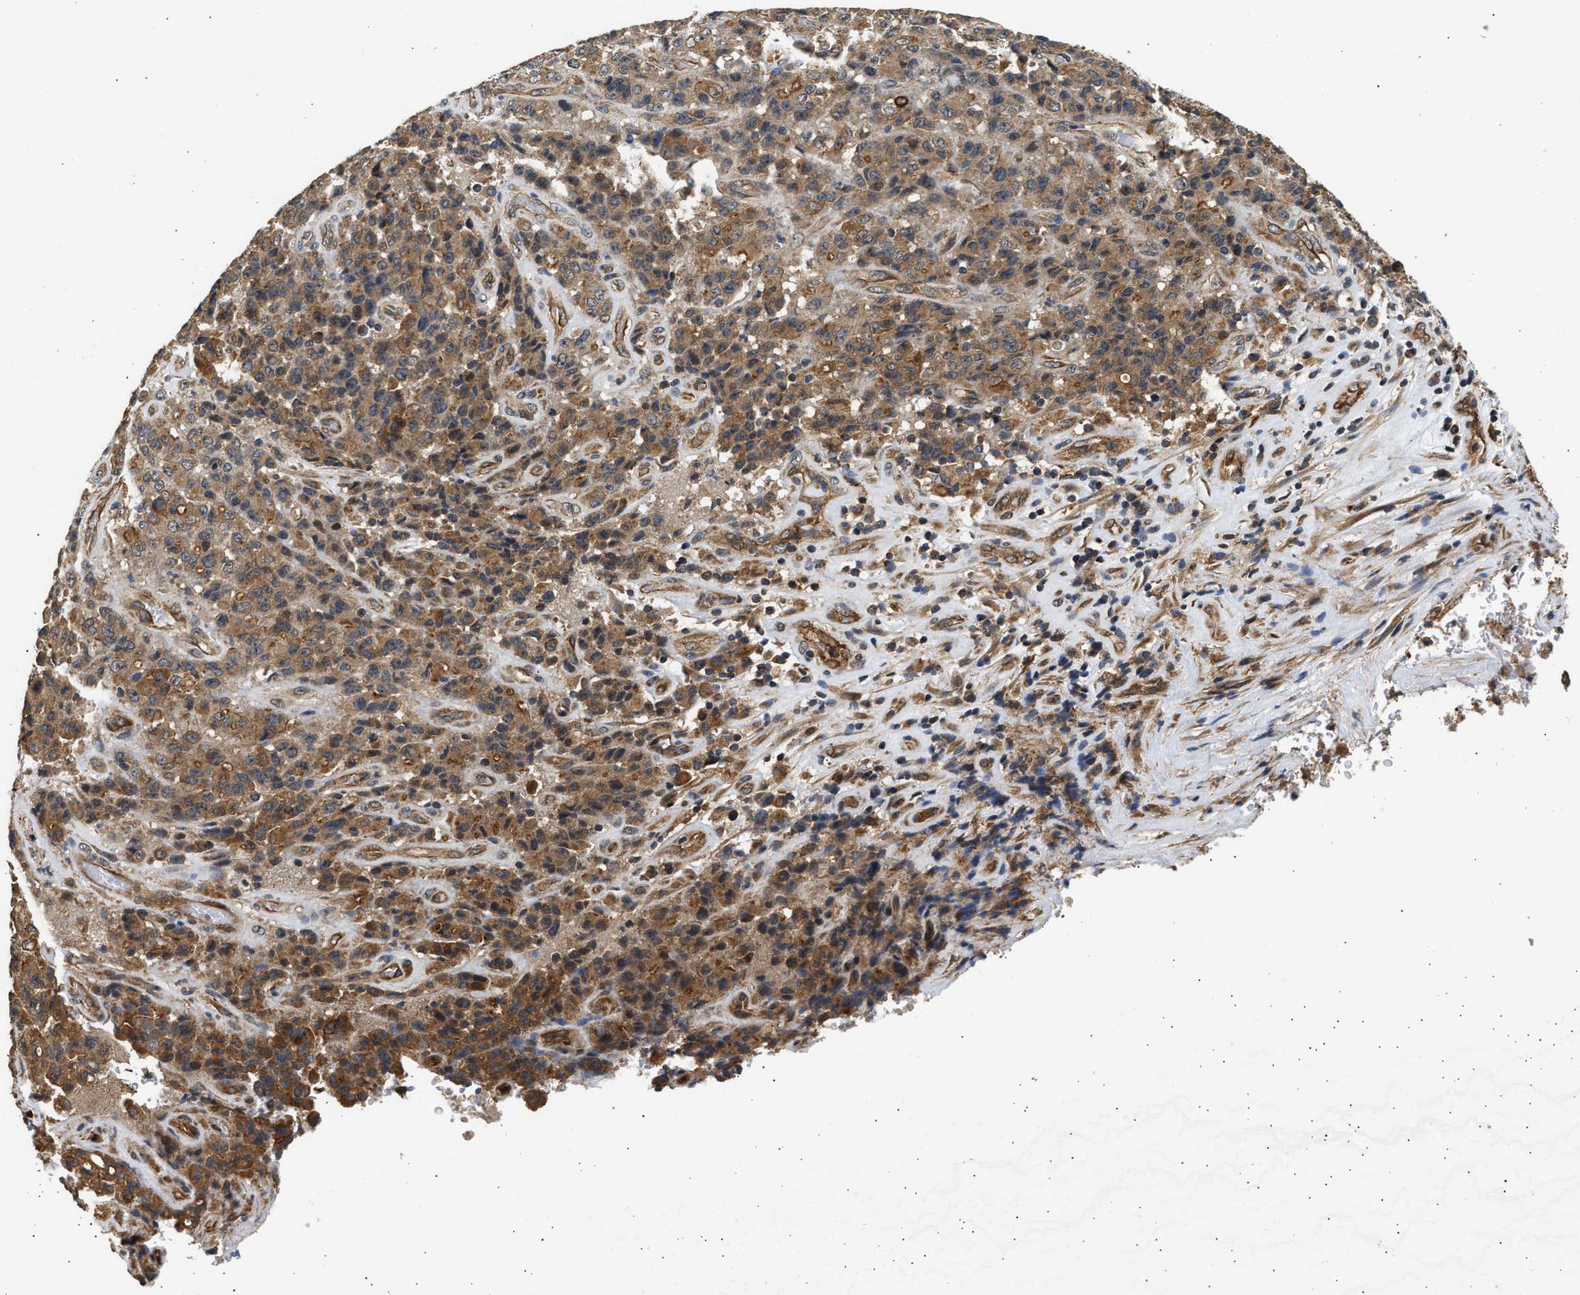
{"staining": {"intensity": "moderate", "quantity": ">75%", "location": "cytoplasmic/membranous"}, "tissue": "stomach cancer", "cell_type": "Tumor cells", "image_type": "cancer", "snomed": [{"axis": "morphology", "description": "Adenocarcinoma, NOS"}, {"axis": "topography", "description": "Stomach"}], "caption": "Human adenocarcinoma (stomach) stained with a brown dye reveals moderate cytoplasmic/membranous positive staining in approximately >75% of tumor cells.", "gene": "DUSP14", "patient": {"sex": "female", "age": 73}}